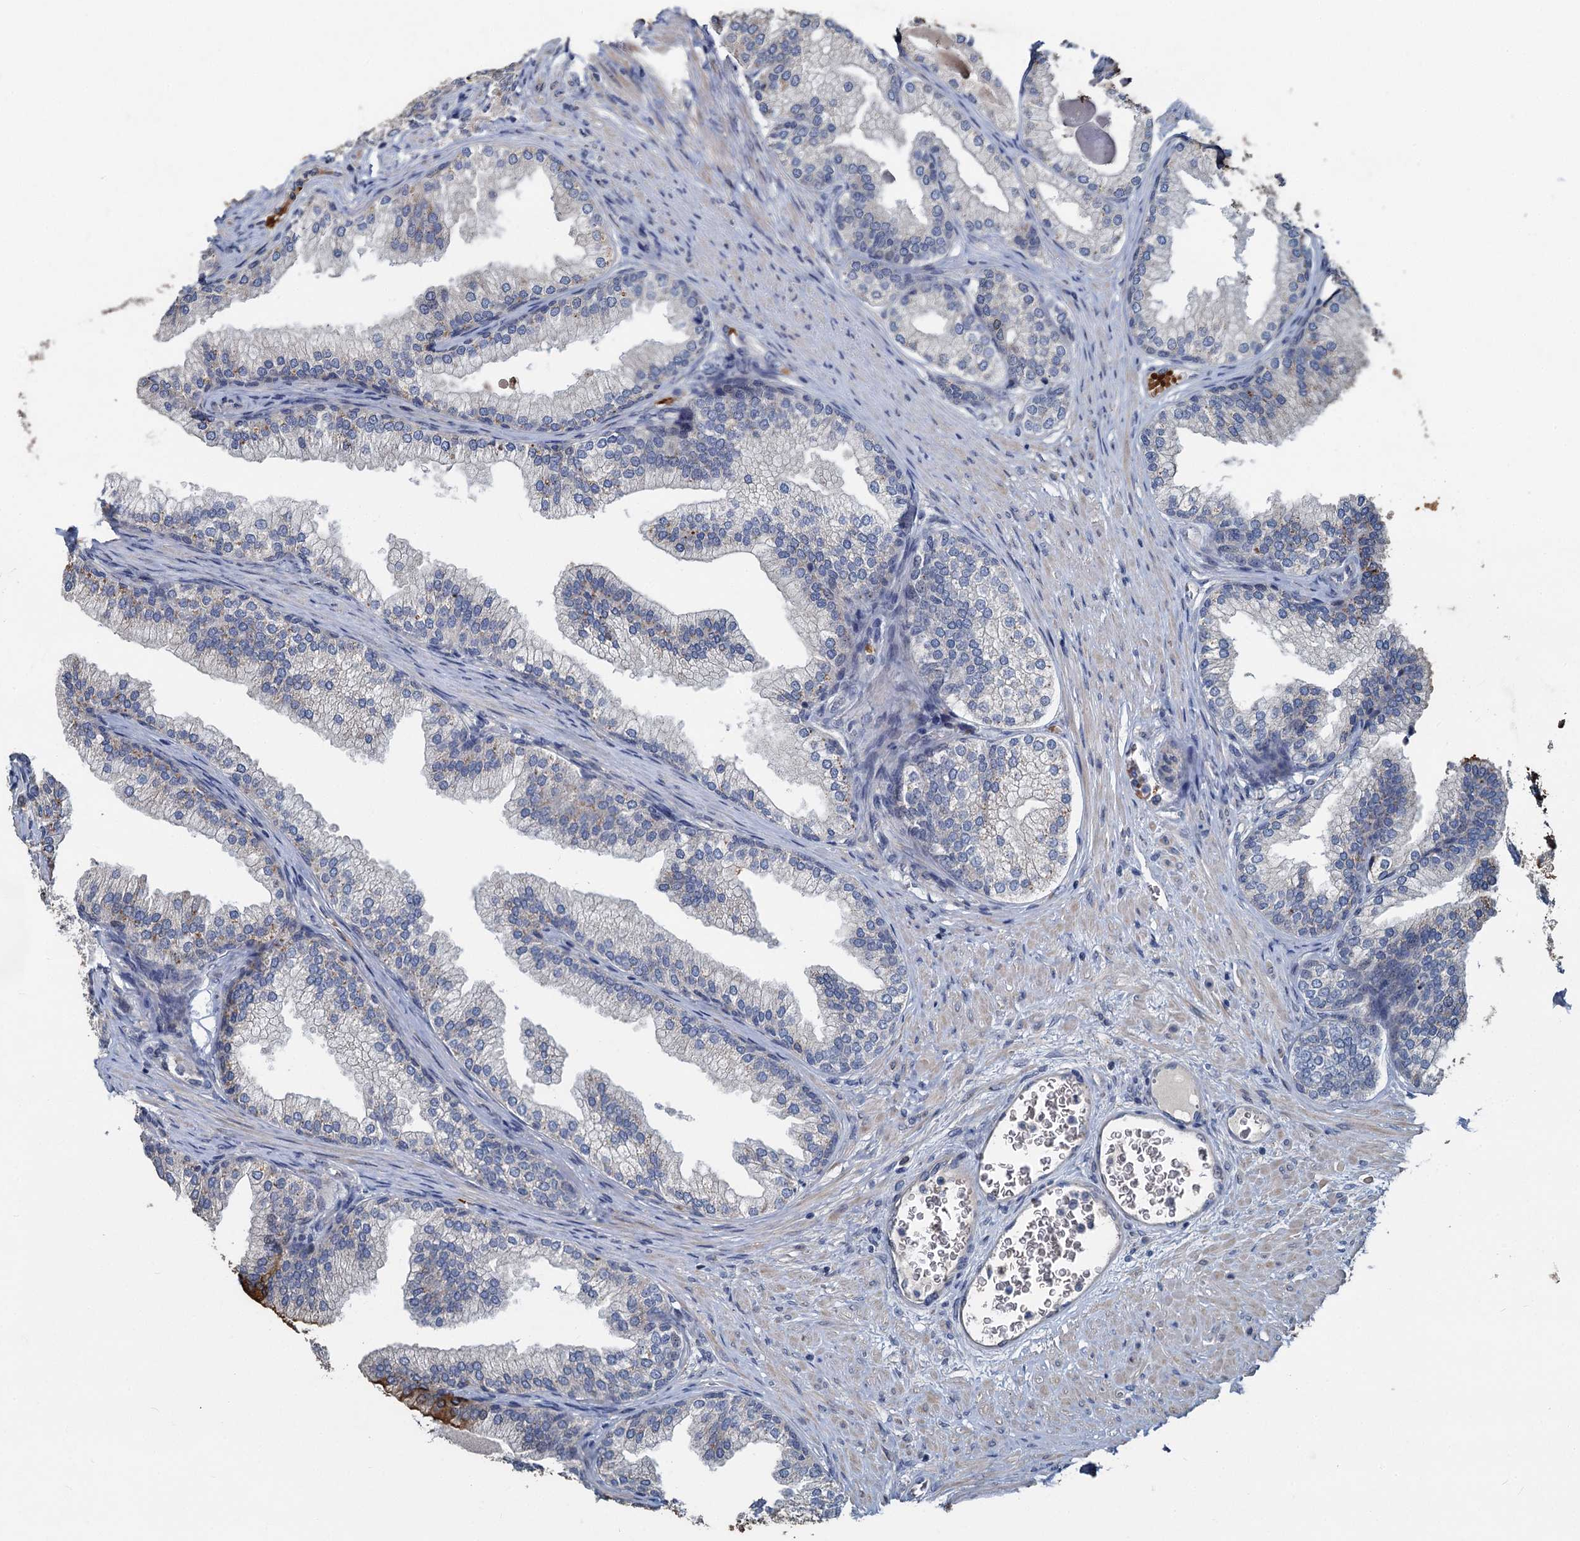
{"staining": {"intensity": "negative", "quantity": "none", "location": "none"}, "tissue": "prostate", "cell_type": "Glandular cells", "image_type": "normal", "snomed": [{"axis": "morphology", "description": "Normal tissue, NOS"}, {"axis": "topography", "description": "Prostate"}], "caption": "Glandular cells show no significant positivity in unremarkable prostate. Brightfield microscopy of immunohistochemistry stained with DAB (brown) and hematoxylin (blue), captured at high magnification.", "gene": "TCTN2", "patient": {"sex": "male", "age": 76}}